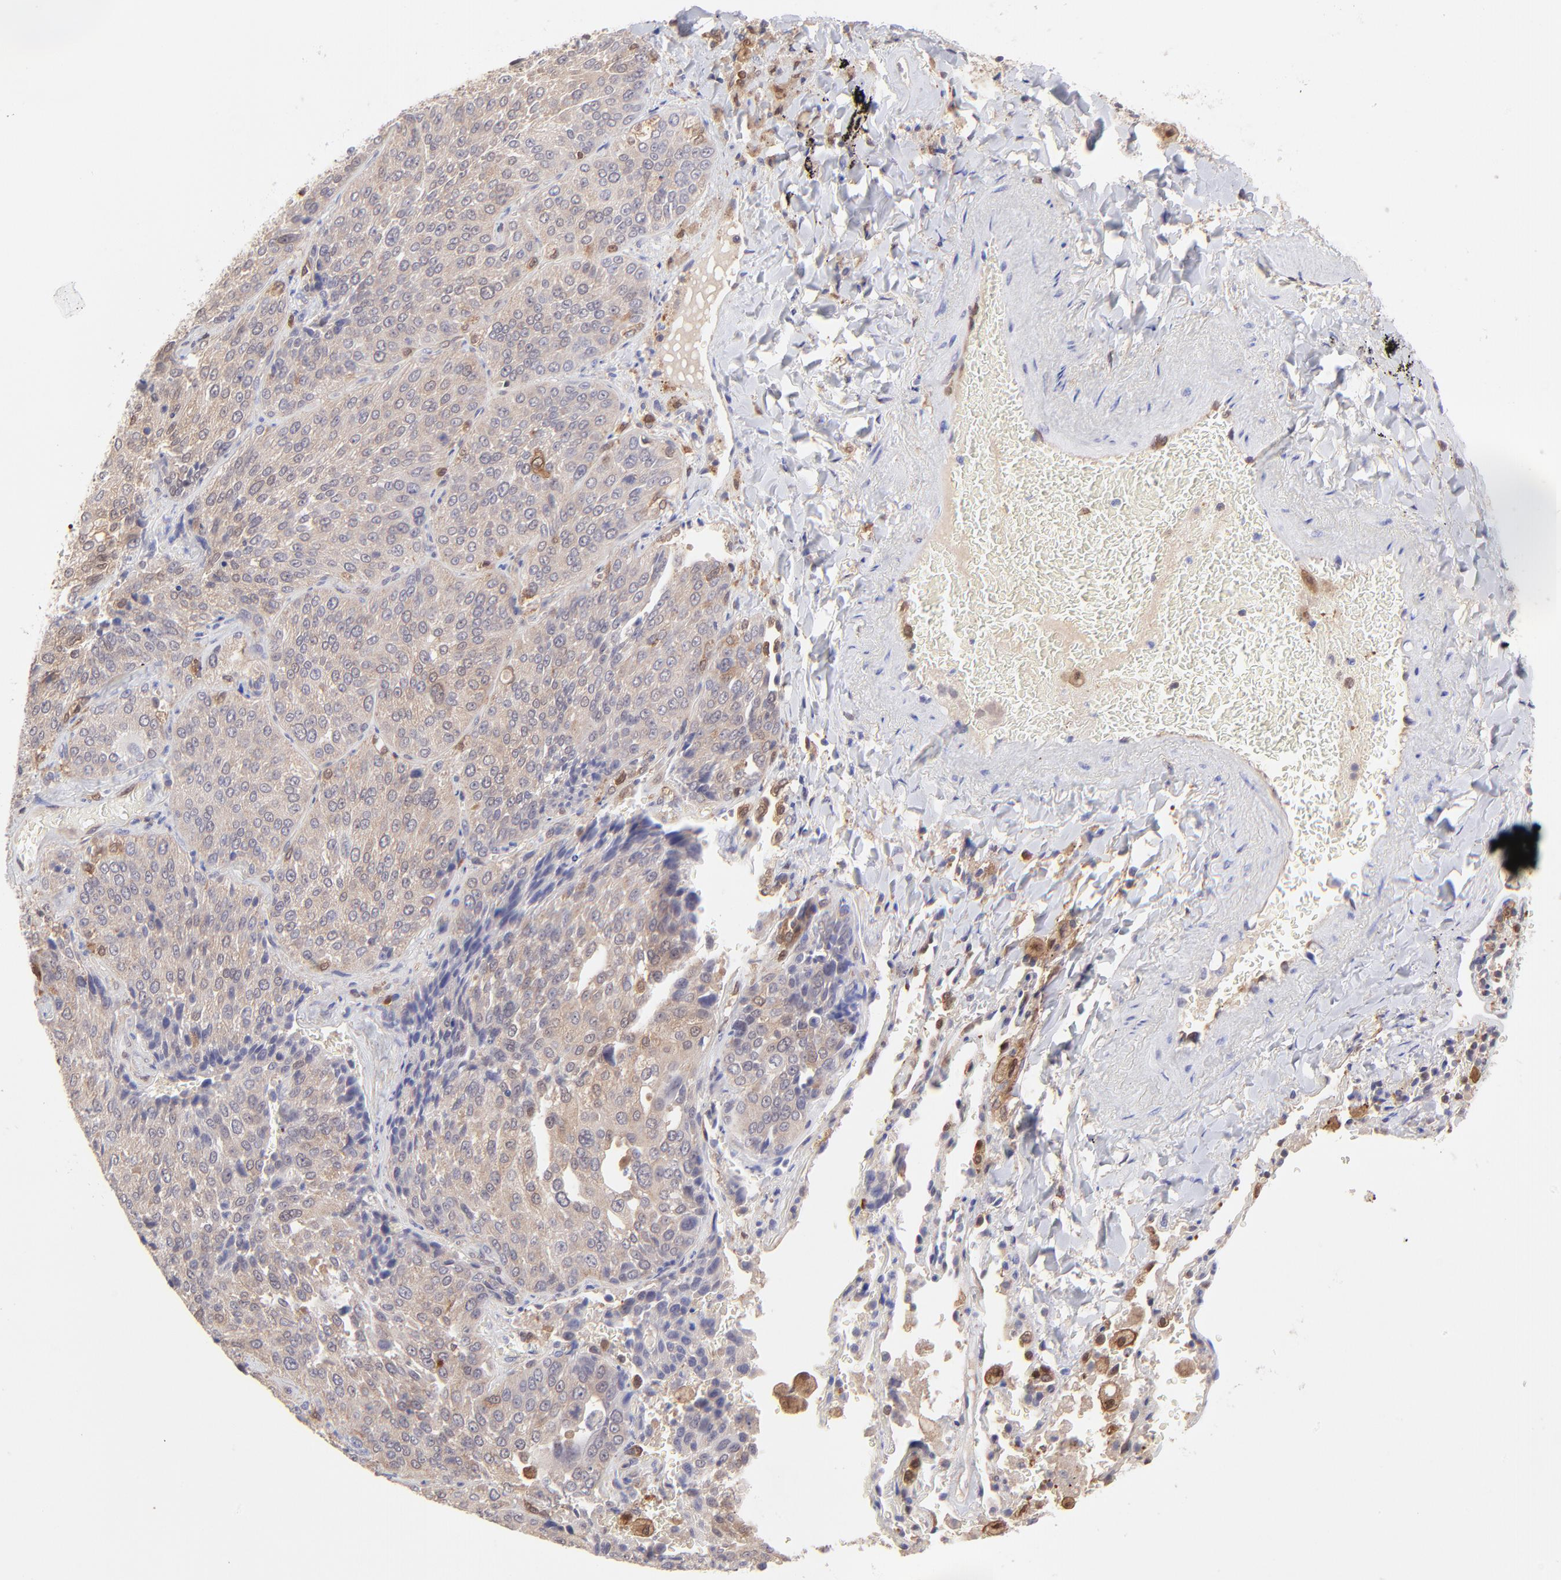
{"staining": {"intensity": "weak", "quantity": ">75%", "location": "cytoplasmic/membranous"}, "tissue": "lung cancer", "cell_type": "Tumor cells", "image_type": "cancer", "snomed": [{"axis": "morphology", "description": "Squamous cell carcinoma, NOS"}, {"axis": "topography", "description": "Lung"}], "caption": "Protein staining by immunohistochemistry (IHC) shows weak cytoplasmic/membranous positivity in about >75% of tumor cells in lung squamous cell carcinoma.", "gene": "HYAL1", "patient": {"sex": "male", "age": 54}}